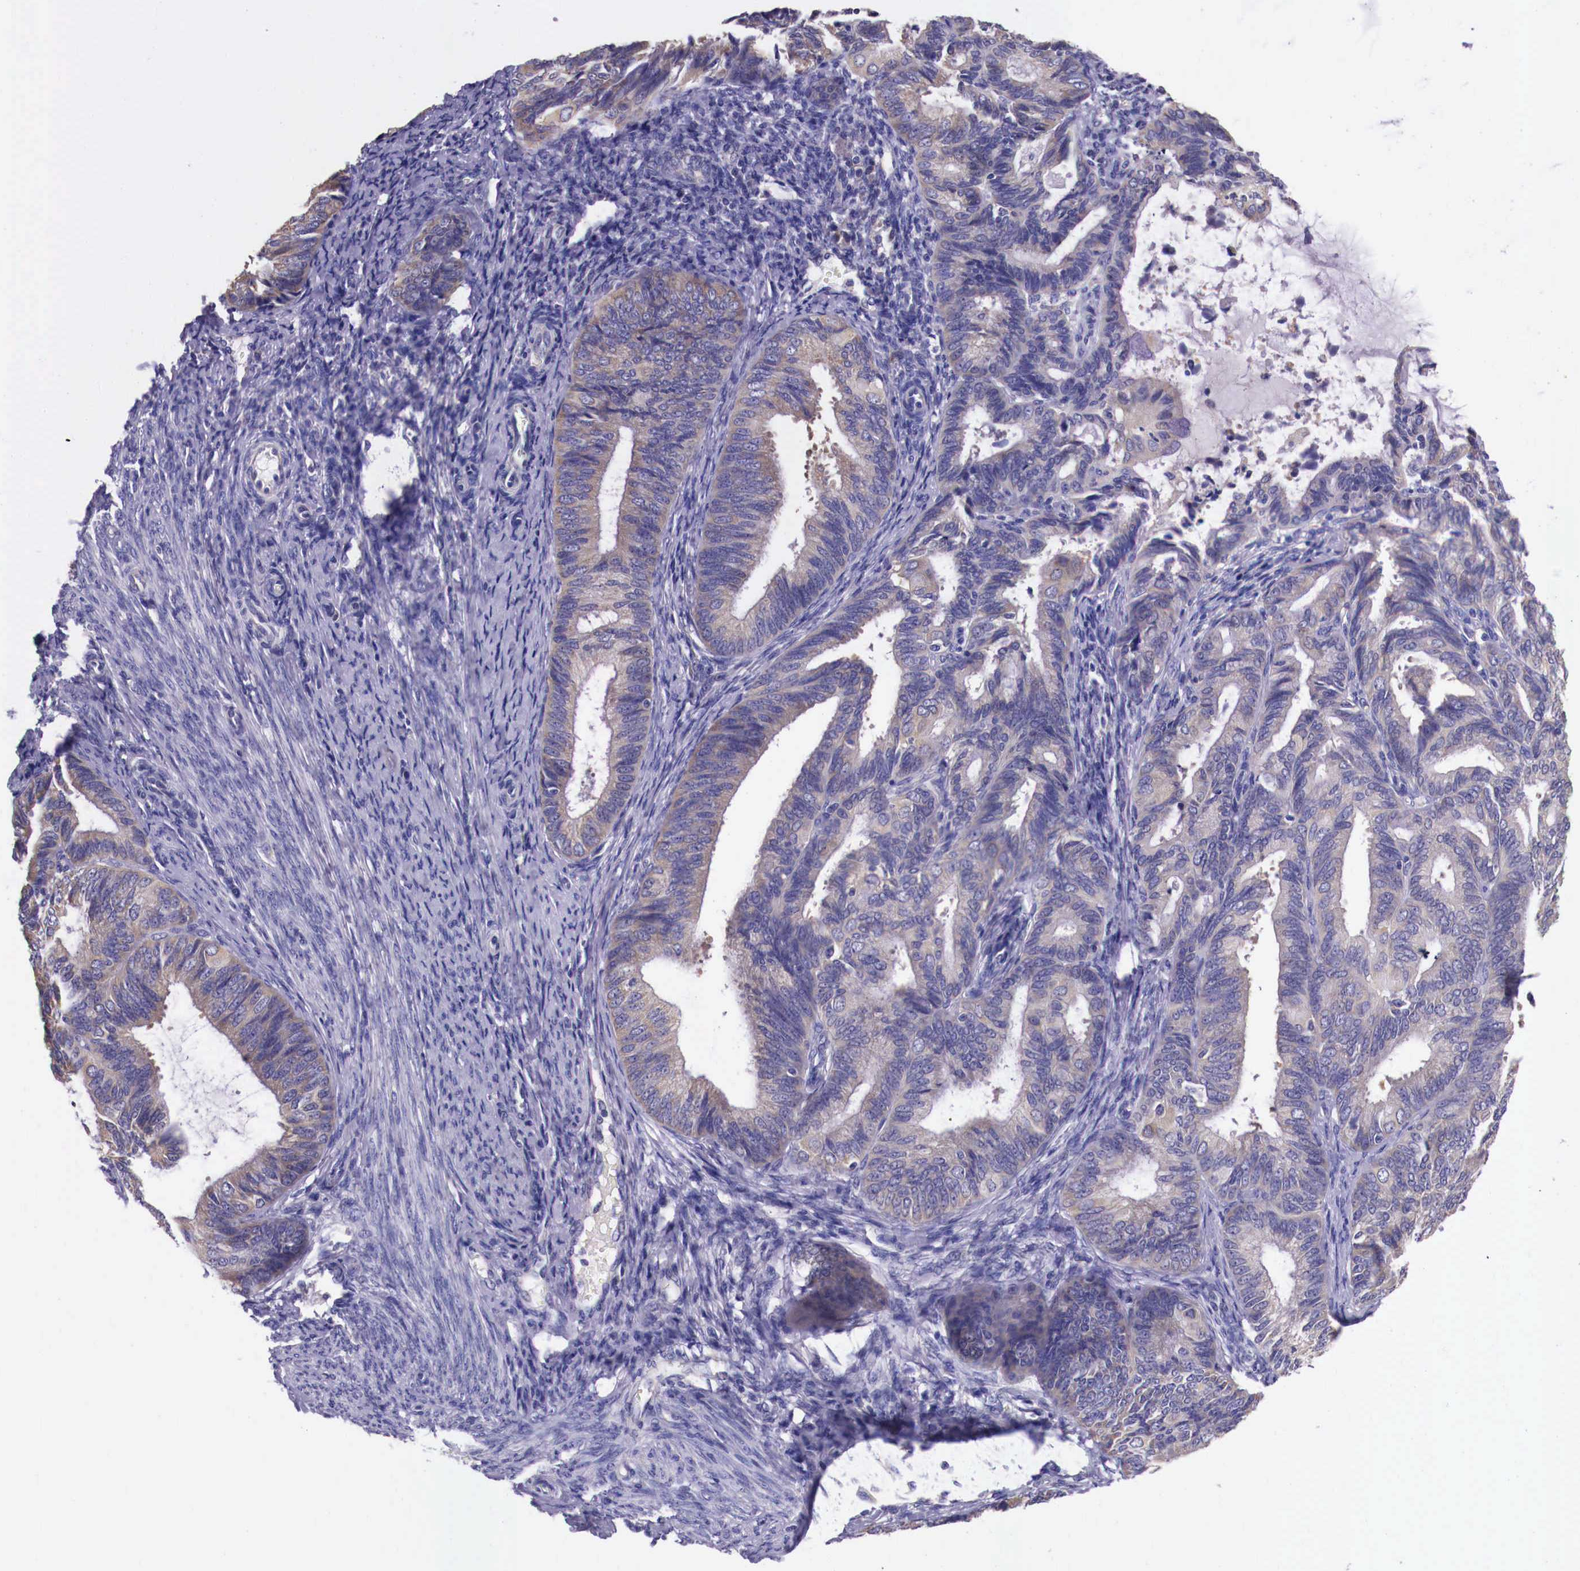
{"staining": {"intensity": "weak", "quantity": "25%-75%", "location": "cytoplasmic/membranous"}, "tissue": "endometrial cancer", "cell_type": "Tumor cells", "image_type": "cancer", "snomed": [{"axis": "morphology", "description": "Adenocarcinoma, NOS"}, {"axis": "topography", "description": "Endometrium"}], "caption": "The immunohistochemical stain highlights weak cytoplasmic/membranous staining in tumor cells of endometrial cancer tissue. The protein of interest is stained brown, and the nuclei are stained in blue (DAB (3,3'-diaminobenzidine) IHC with brightfield microscopy, high magnification).", "gene": "GRIPAP1", "patient": {"sex": "female", "age": 63}}